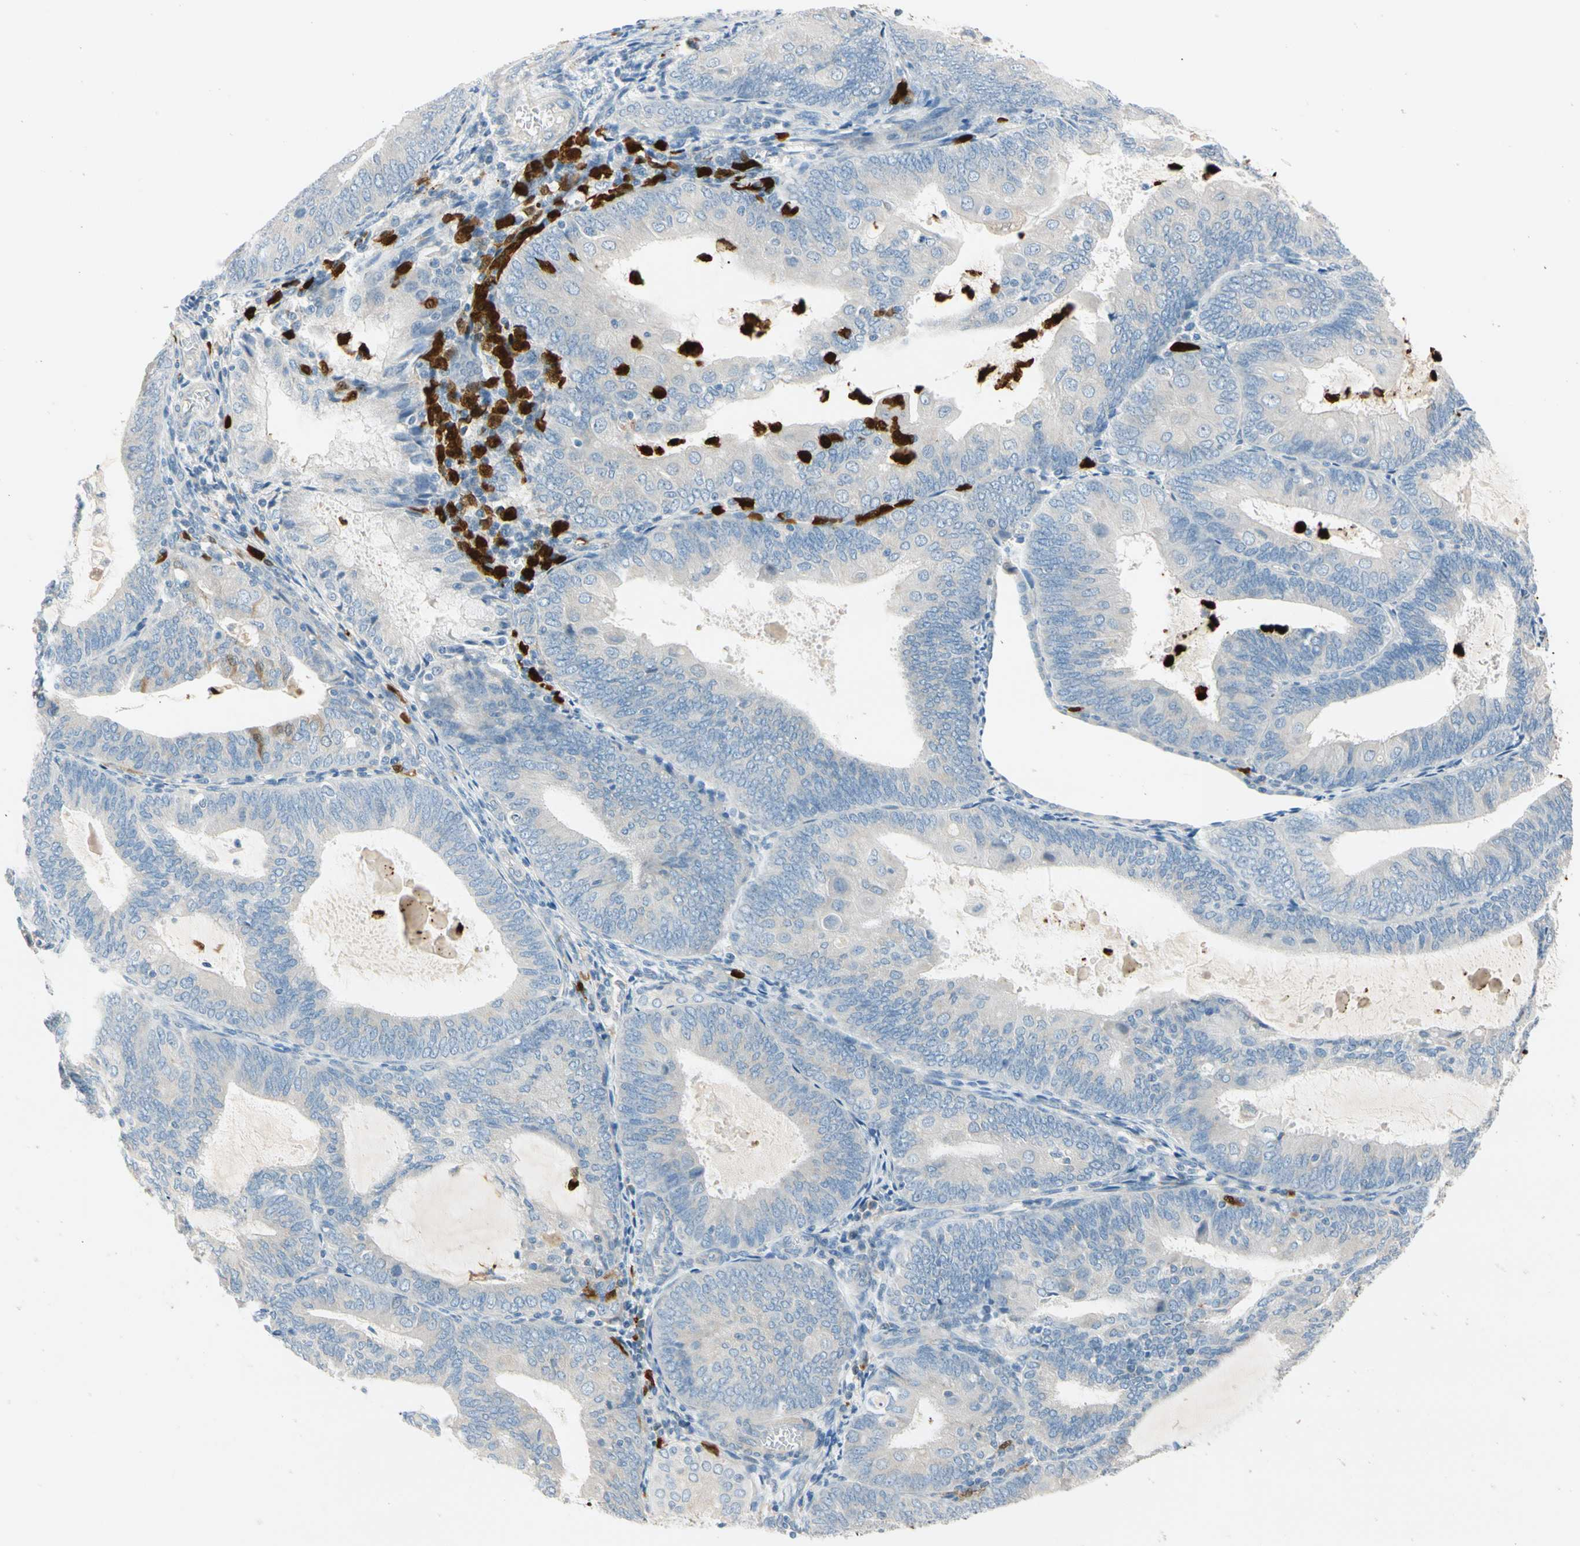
{"staining": {"intensity": "negative", "quantity": "none", "location": "none"}, "tissue": "endometrial cancer", "cell_type": "Tumor cells", "image_type": "cancer", "snomed": [{"axis": "morphology", "description": "Adenocarcinoma, NOS"}, {"axis": "topography", "description": "Endometrium"}], "caption": "Protein analysis of endometrial cancer (adenocarcinoma) displays no significant staining in tumor cells. (Brightfield microscopy of DAB (3,3'-diaminobenzidine) immunohistochemistry (IHC) at high magnification).", "gene": "TRAF5", "patient": {"sex": "female", "age": 81}}